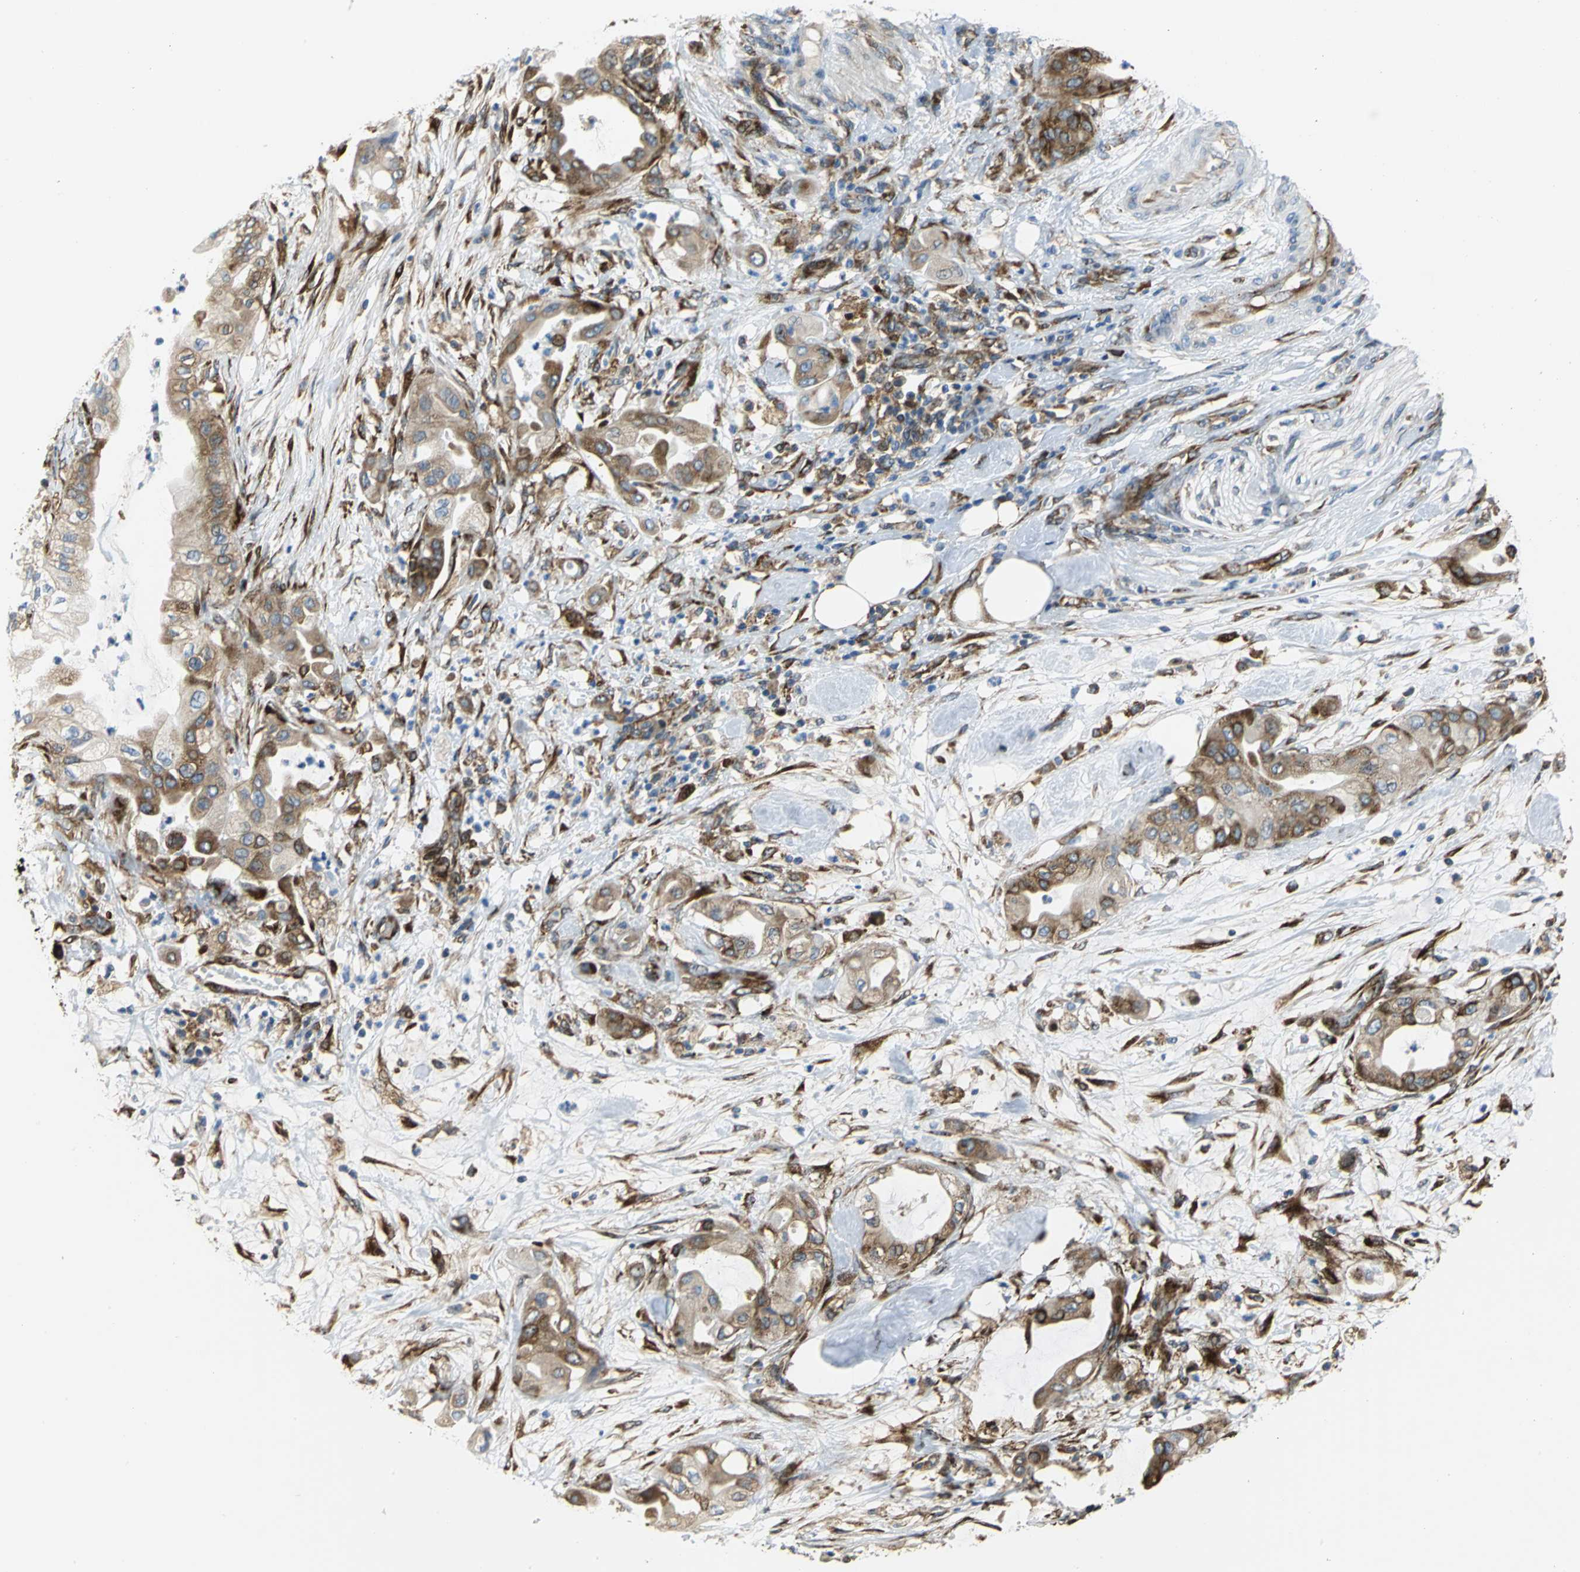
{"staining": {"intensity": "moderate", "quantity": ">75%", "location": "cytoplasmic/membranous"}, "tissue": "pancreatic cancer", "cell_type": "Tumor cells", "image_type": "cancer", "snomed": [{"axis": "morphology", "description": "Adenocarcinoma, NOS"}, {"axis": "morphology", "description": "Adenocarcinoma, metastatic, NOS"}, {"axis": "topography", "description": "Lymph node"}, {"axis": "topography", "description": "Pancreas"}, {"axis": "topography", "description": "Duodenum"}], "caption": "The immunohistochemical stain highlights moderate cytoplasmic/membranous positivity in tumor cells of metastatic adenocarcinoma (pancreatic) tissue.", "gene": "YBX1", "patient": {"sex": "female", "age": 64}}